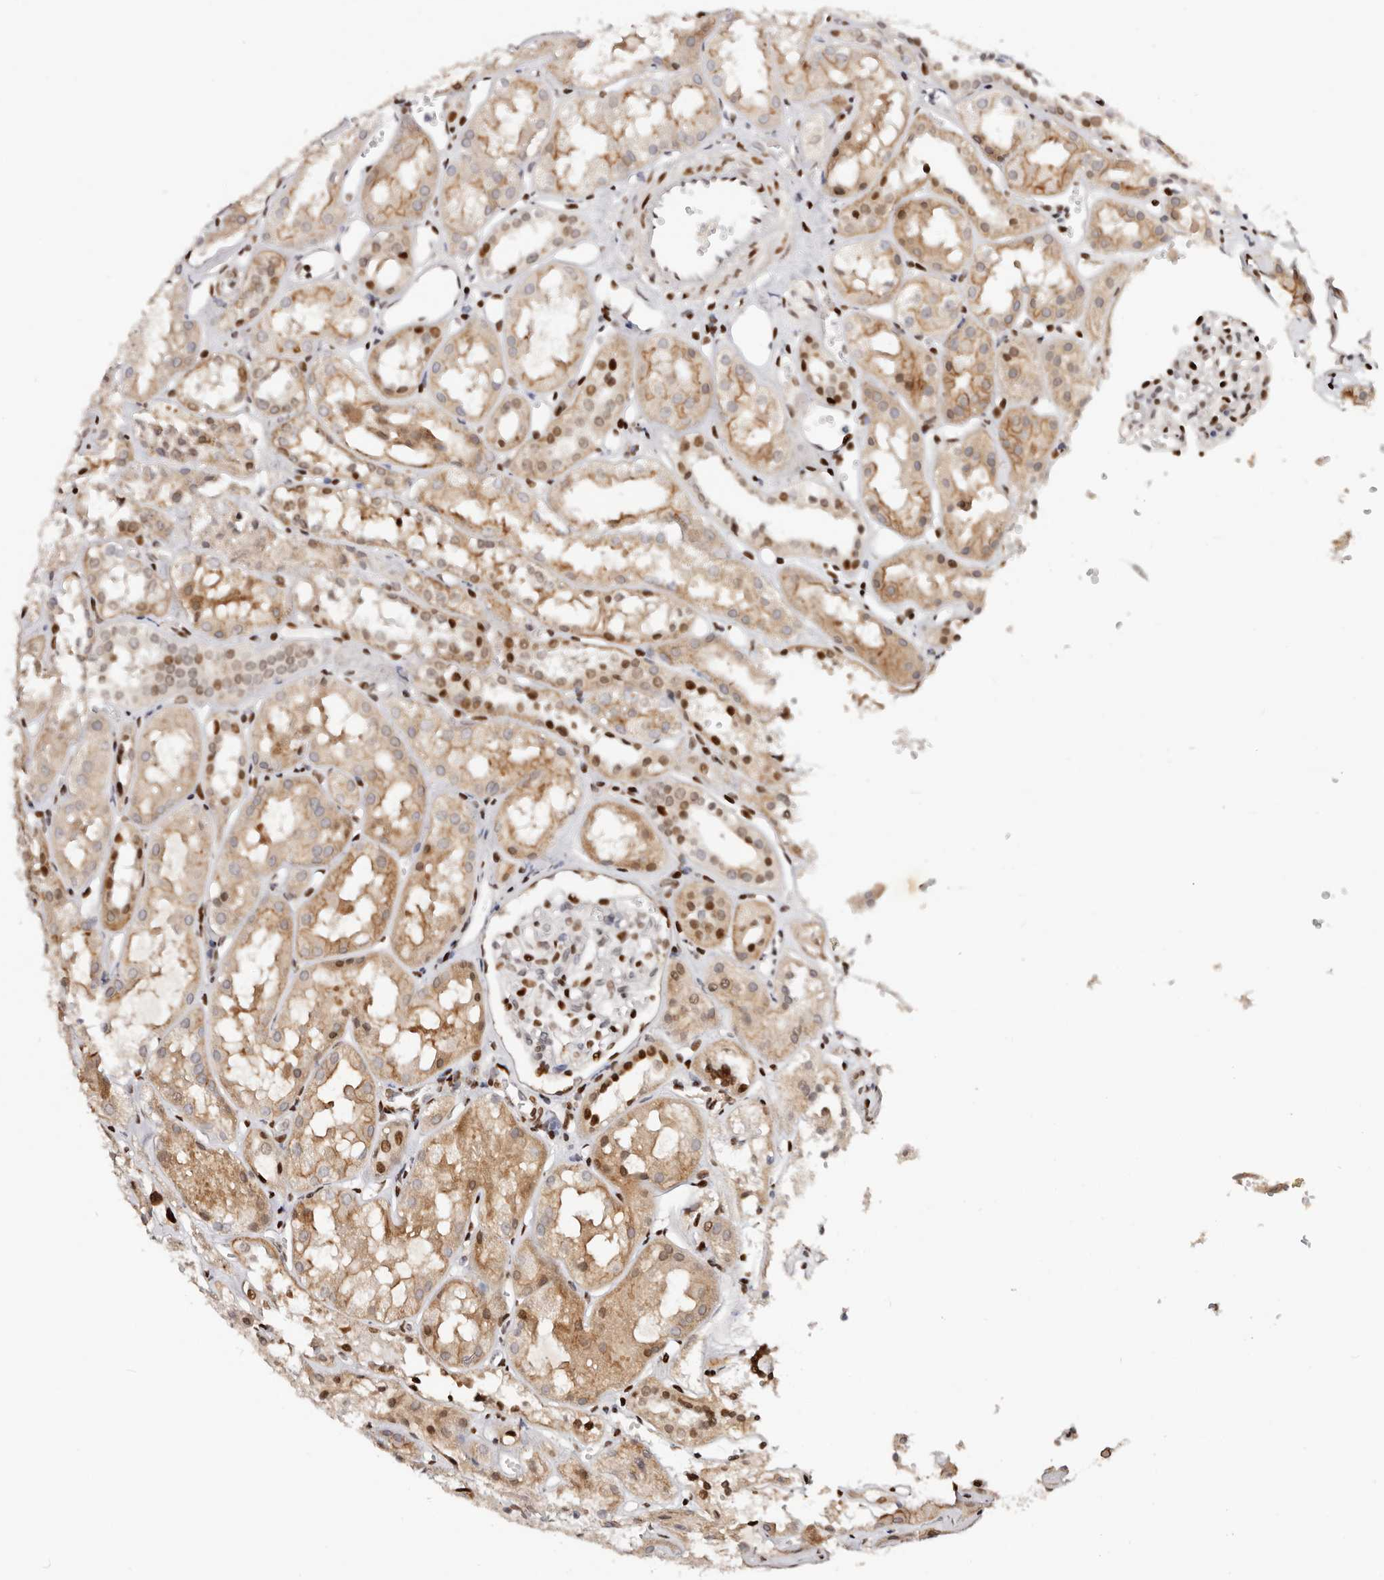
{"staining": {"intensity": "moderate", "quantity": "25%-75%", "location": "nuclear"}, "tissue": "kidney", "cell_type": "Cells in glomeruli", "image_type": "normal", "snomed": [{"axis": "morphology", "description": "Normal tissue, NOS"}, {"axis": "topography", "description": "Kidney"}], "caption": "Cells in glomeruli exhibit medium levels of moderate nuclear staining in approximately 25%-75% of cells in benign human kidney. (Brightfield microscopy of DAB IHC at high magnification).", "gene": "IQGAP3", "patient": {"sex": "male", "age": 16}}